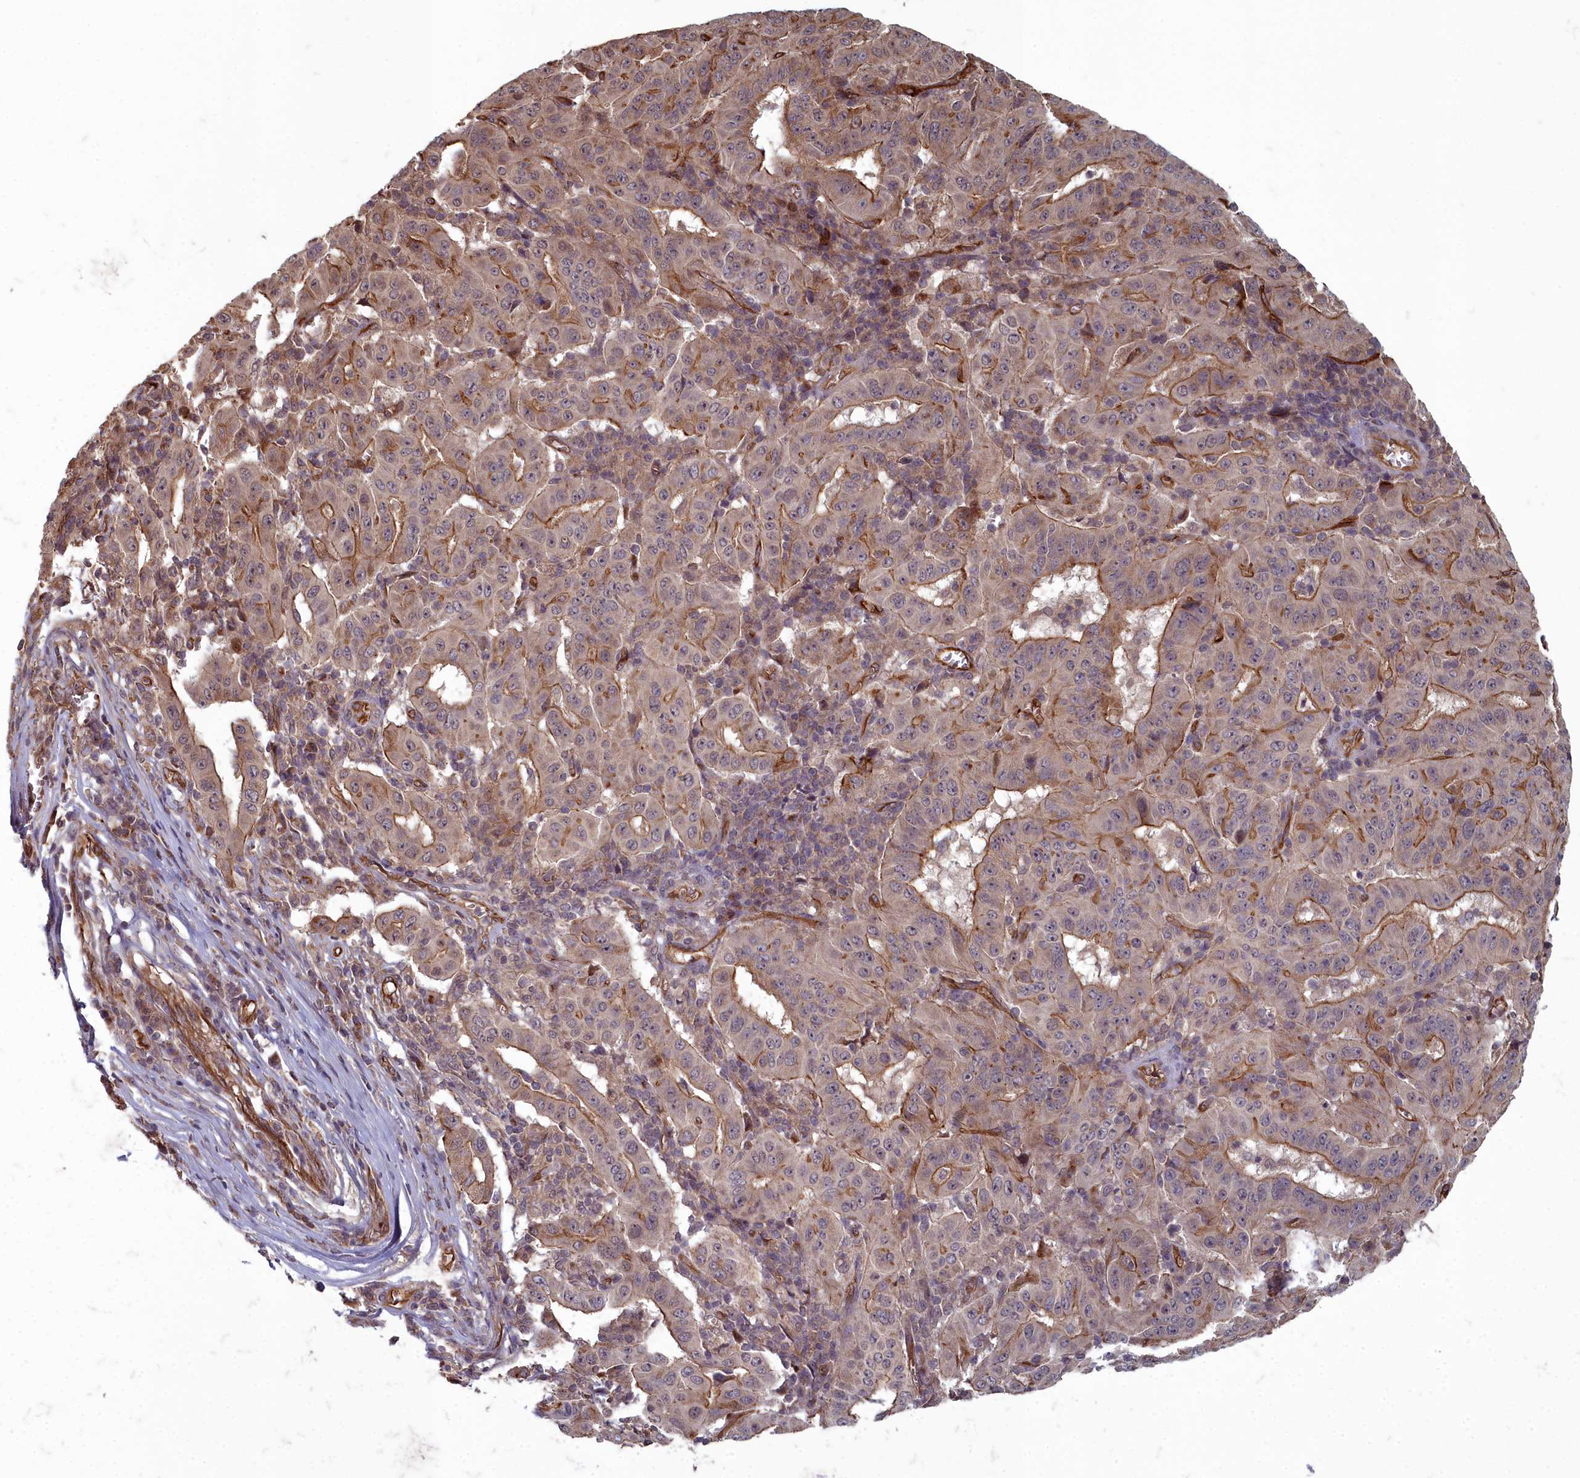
{"staining": {"intensity": "moderate", "quantity": ">75%", "location": "cytoplasmic/membranous"}, "tissue": "pancreatic cancer", "cell_type": "Tumor cells", "image_type": "cancer", "snomed": [{"axis": "morphology", "description": "Adenocarcinoma, NOS"}, {"axis": "topography", "description": "Pancreas"}], "caption": "Human pancreatic adenocarcinoma stained with a brown dye demonstrates moderate cytoplasmic/membranous positive positivity in about >75% of tumor cells.", "gene": "TSPYL4", "patient": {"sex": "male", "age": 63}}